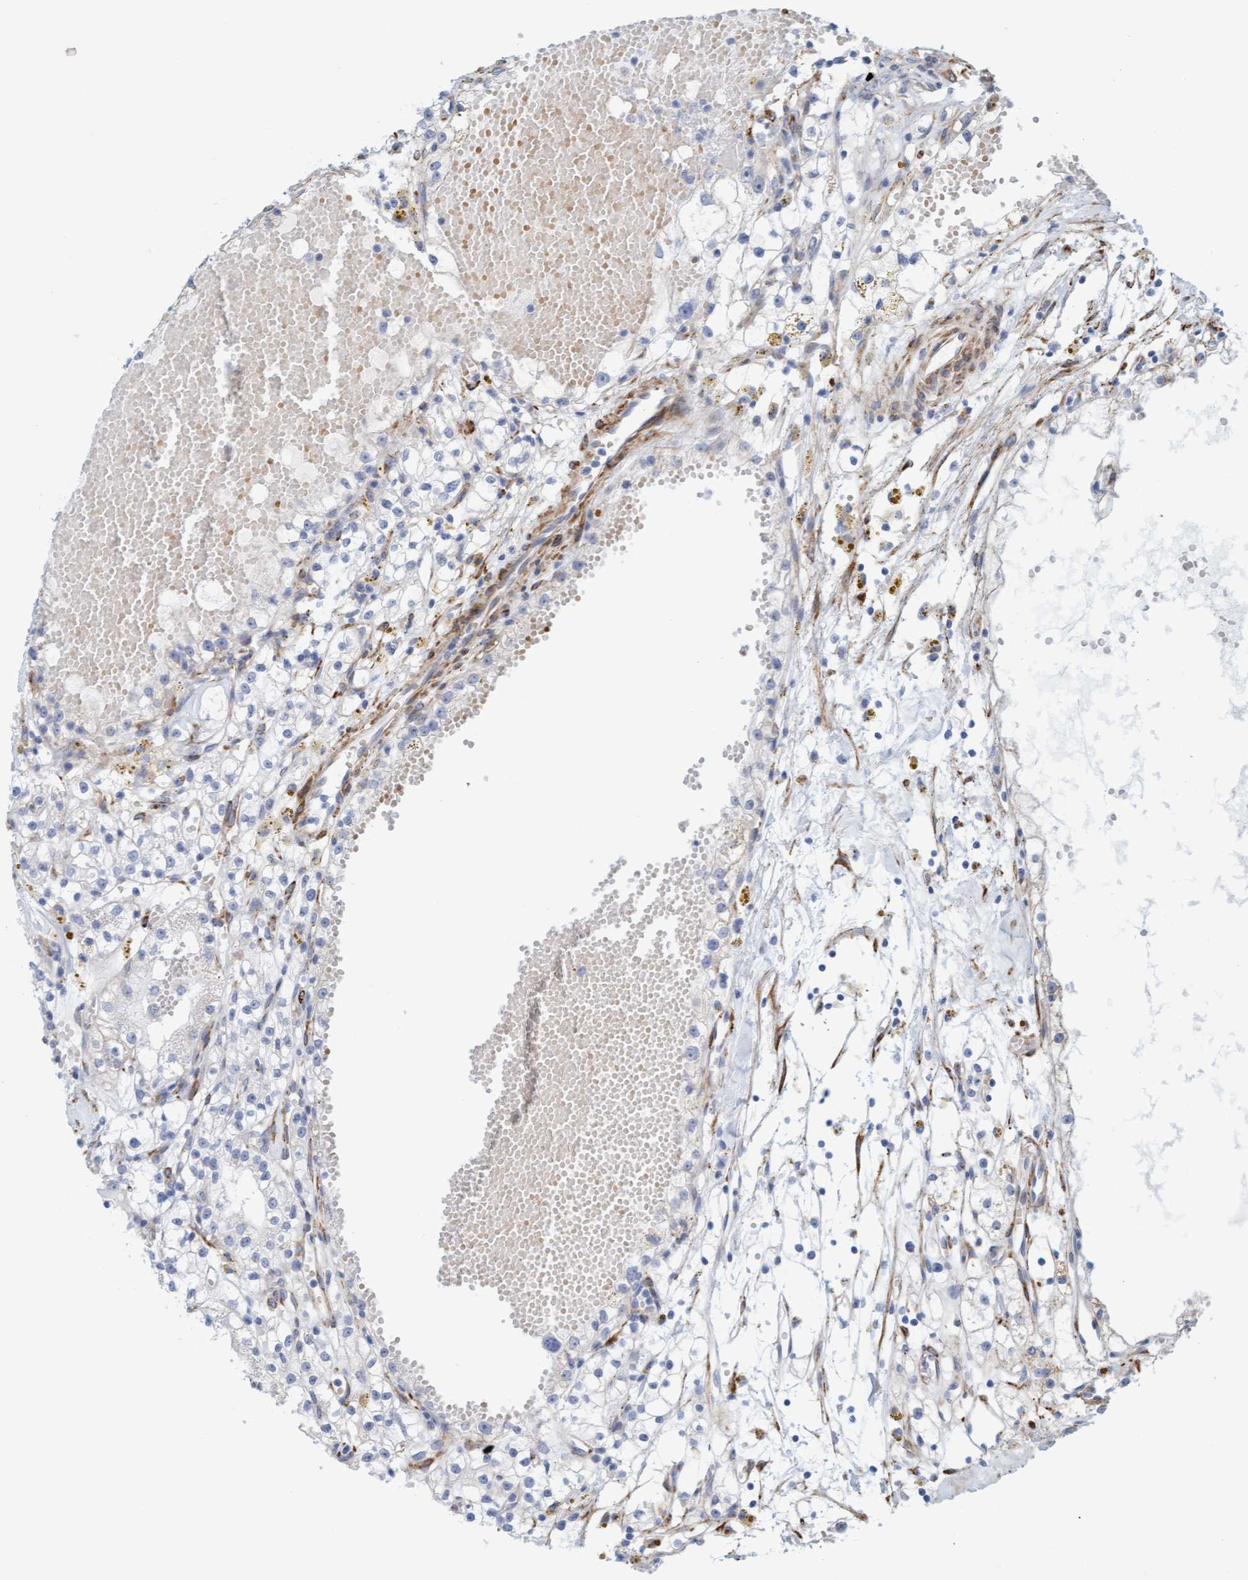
{"staining": {"intensity": "negative", "quantity": "none", "location": "none"}, "tissue": "renal cancer", "cell_type": "Tumor cells", "image_type": "cancer", "snomed": [{"axis": "morphology", "description": "Adenocarcinoma, NOS"}, {"axis": "topography", "description": "Kidney"}], "caption": "Immunohistochemistry micrograph of neoplastic tissue: human adenocarcinoma (renal) stained with DAB shows no significant protein positivity in tumor cells.", "gene": "MAP1B", "patient": {"sex": "male", "age": 56}}